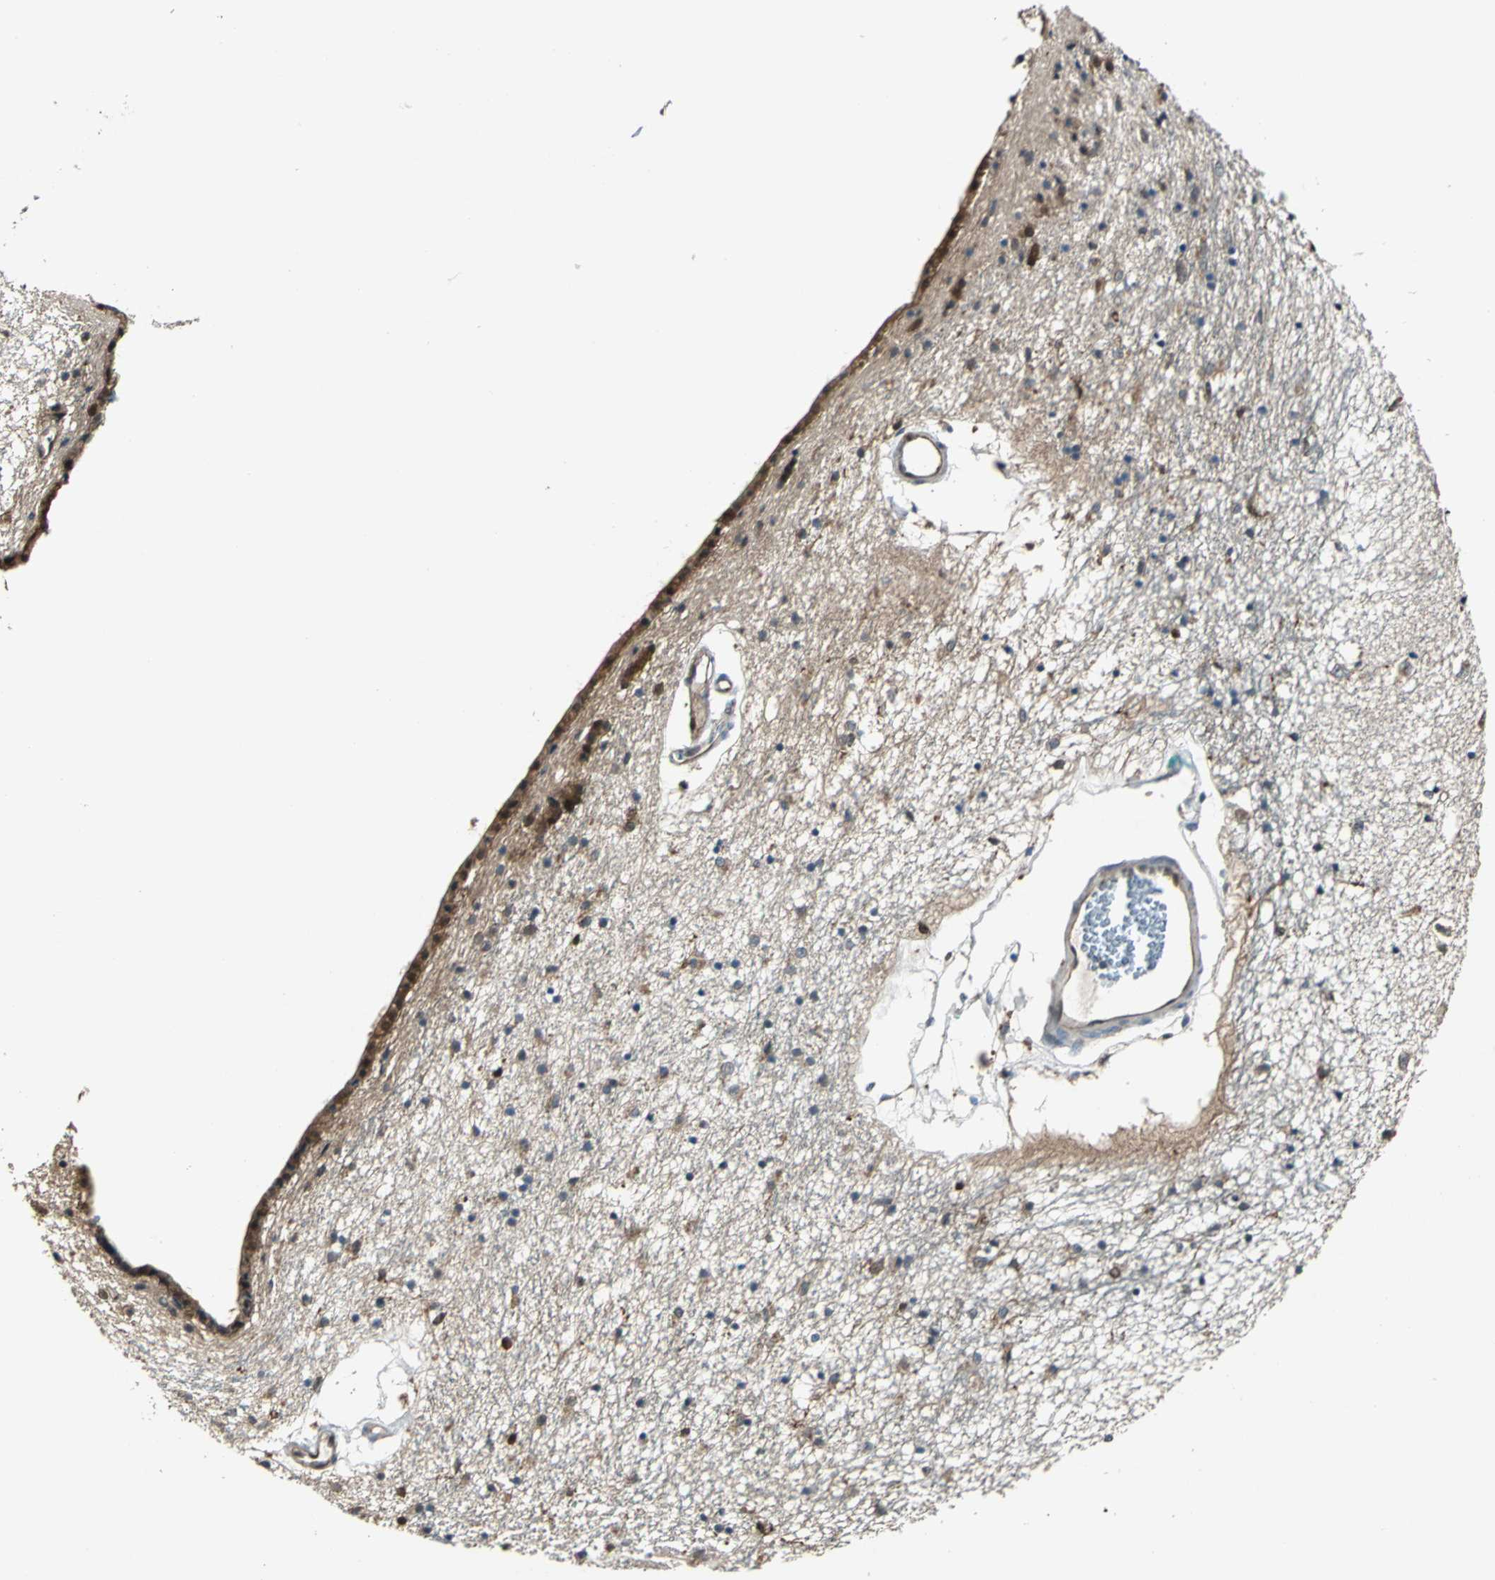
{"staining": {"intensity": "moderate", "quantity": ">75%", "location": "cytoplasmic/membranous,nuclear"}, "tissue": "caudate", "cell_type": "Glial cells", "image_type": "normal", "snomed": [{"axis": "morphology", "description": "Normal tissue, NOS"}, {"axis": "topography", "description": "Lateral ventricle wall"}], "caption": "A medium amount of moderate cytoplasmic/membranous,nuclear staining is present in about >75% of glial cells in unremarkable caudate.", "gene": "RRM2B", "patient": {"sex": "female", "age": 54}}